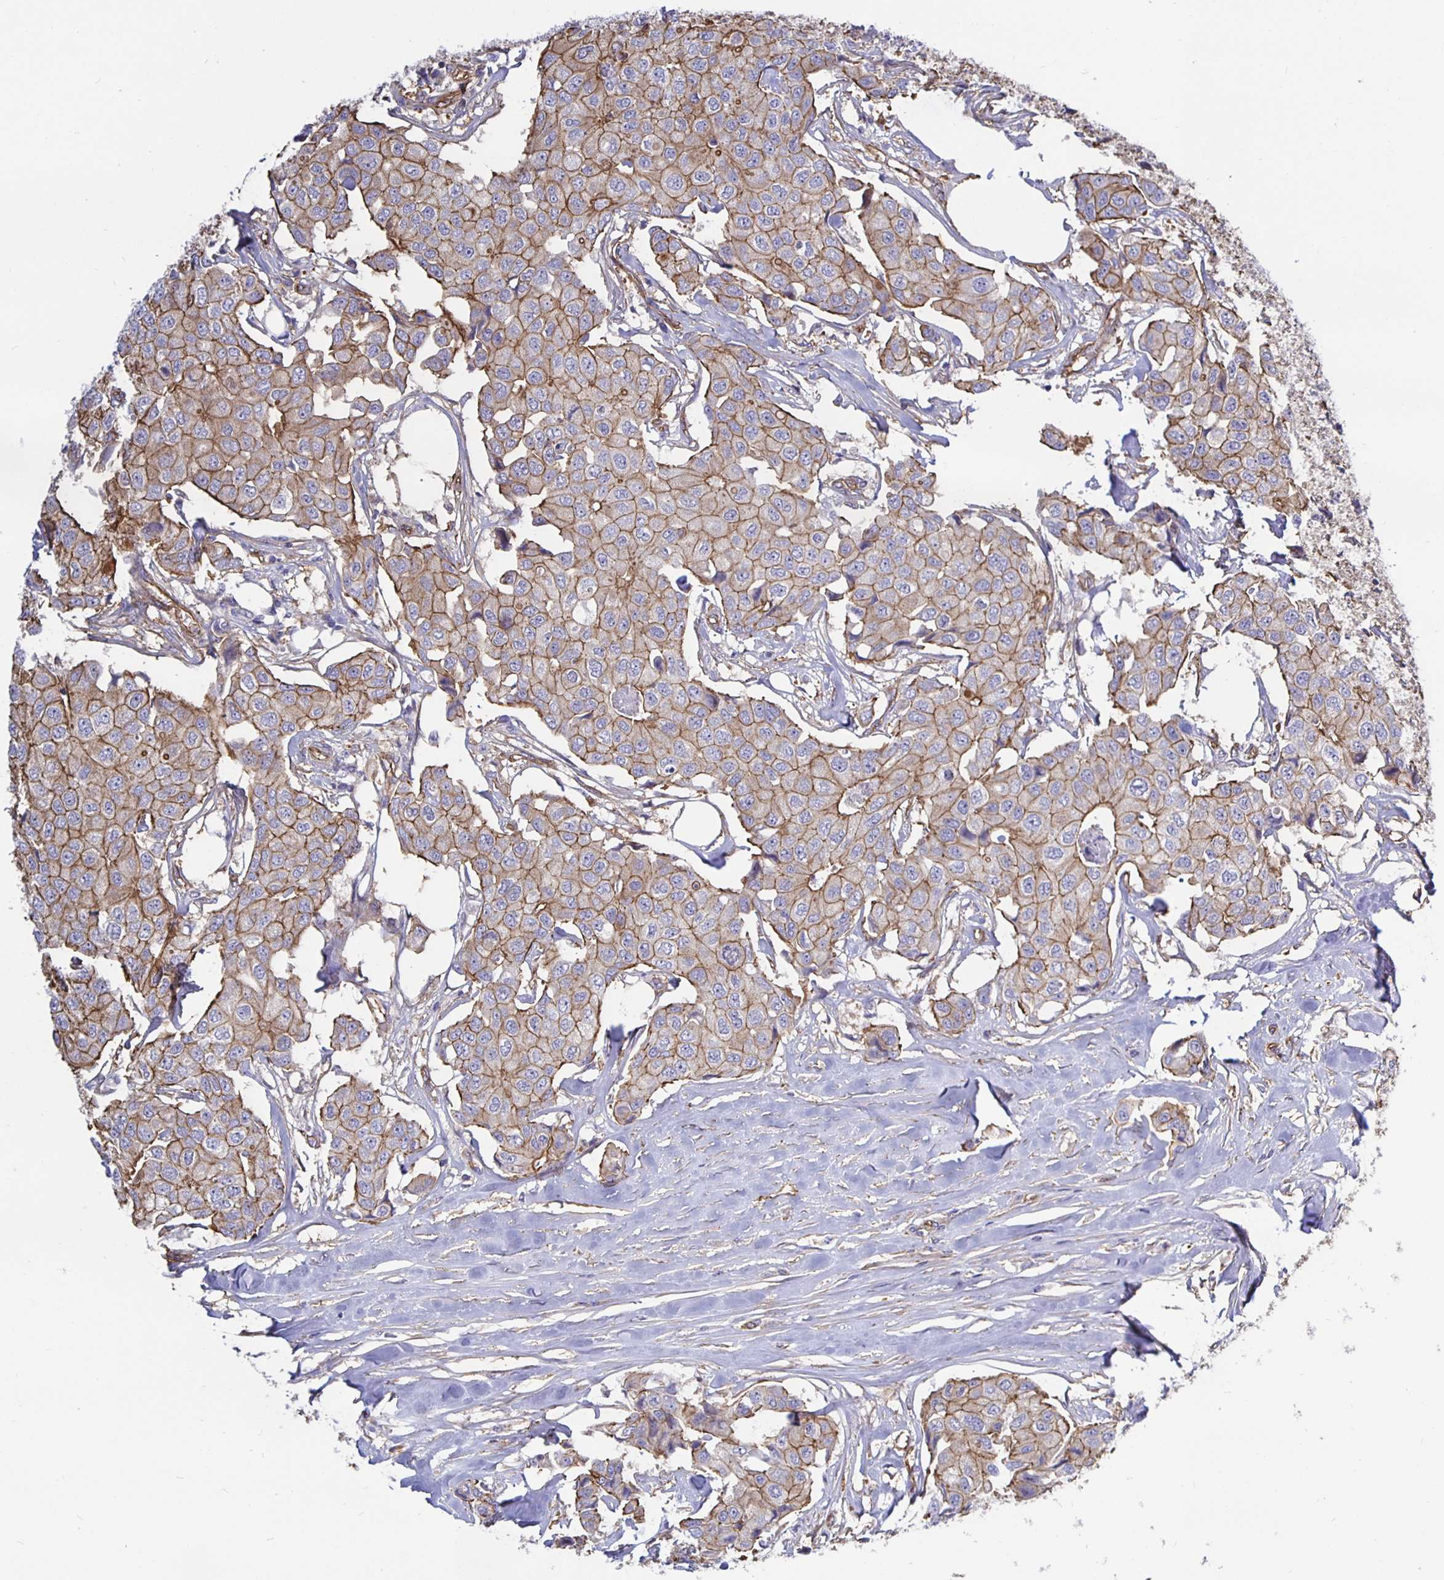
{"staining": {"intensity": "moderate", "quantity": ">75%", "location": "cytoplasmic/membranous"}, "tissue": "breast cancer", "cell_type": "Tumor cells", "image_type": "cancer", "snomed": [{"axis": "morphology", "description": "Duct carcinoma"}, {"axis": "topography", "description": "Breast"}, {"axis": "topography", "description": "Lymph node"}], "caption": "Immunohistochemical staining of breast intraductal carcinoma shows medium levels of moderate cytoplasmic/membranous protein positivity in approximately >75% of tumor cells.", "gene": "ARHGEF39", "patient": {"sex": "female", "age": 80}}